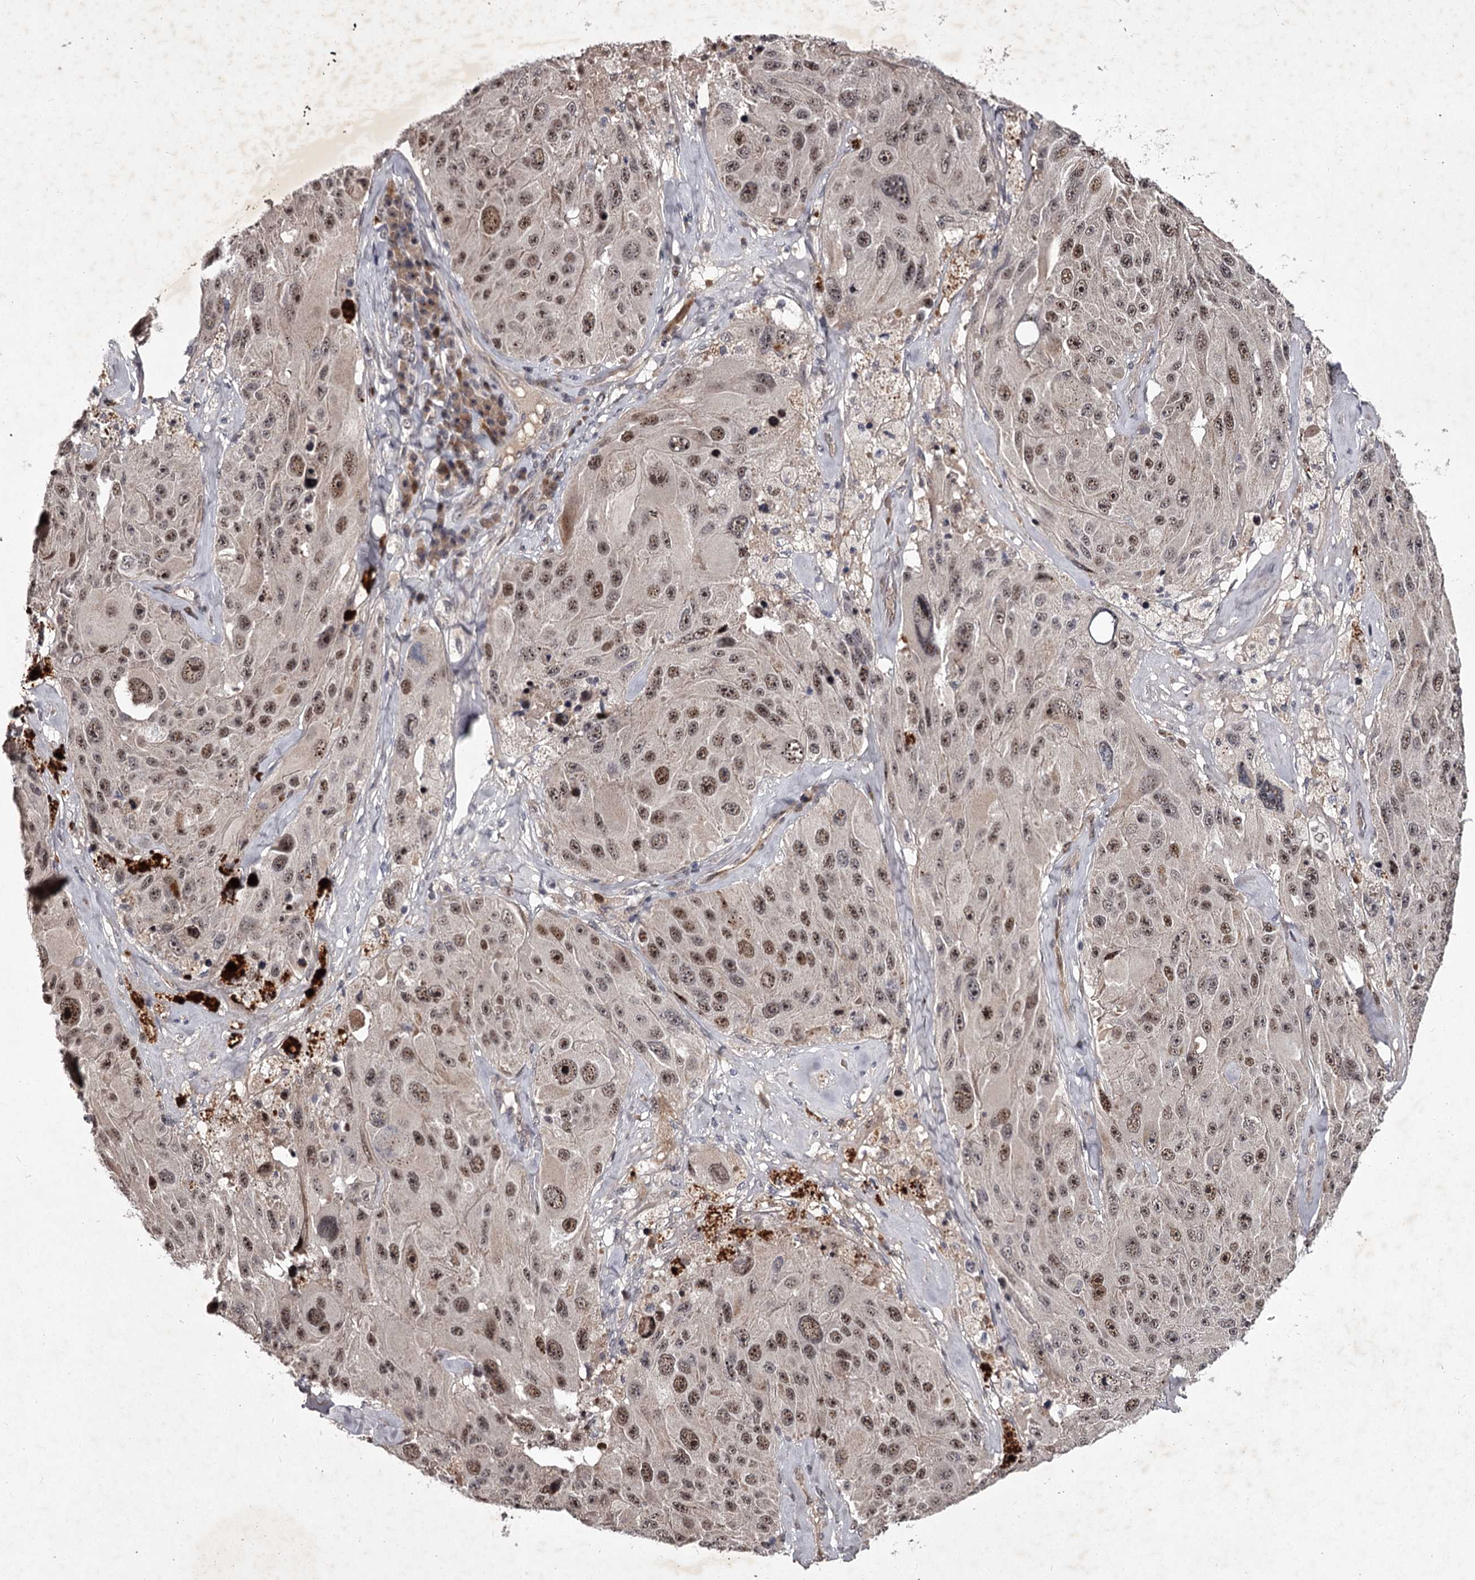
{"staining": {"intensity": "moderate", "quantity": ">75%", "location": "nuclear"}, "tissue": "melanoma", "cell_type": "Tumor cells", "image_type": "cancer", "snomed": [{"axis": "morphology", "description": "Malignant melanoma, Metastatic site"}, {"axis": "topography", "description": "Lymph node"}], "caption": "Tumor cells show moderate nuclear positivity in about >75% of cells in malignant melanoma (metastatic site).", "gene": "RNF44", "patient": {"sex": "male", "age": 62}}